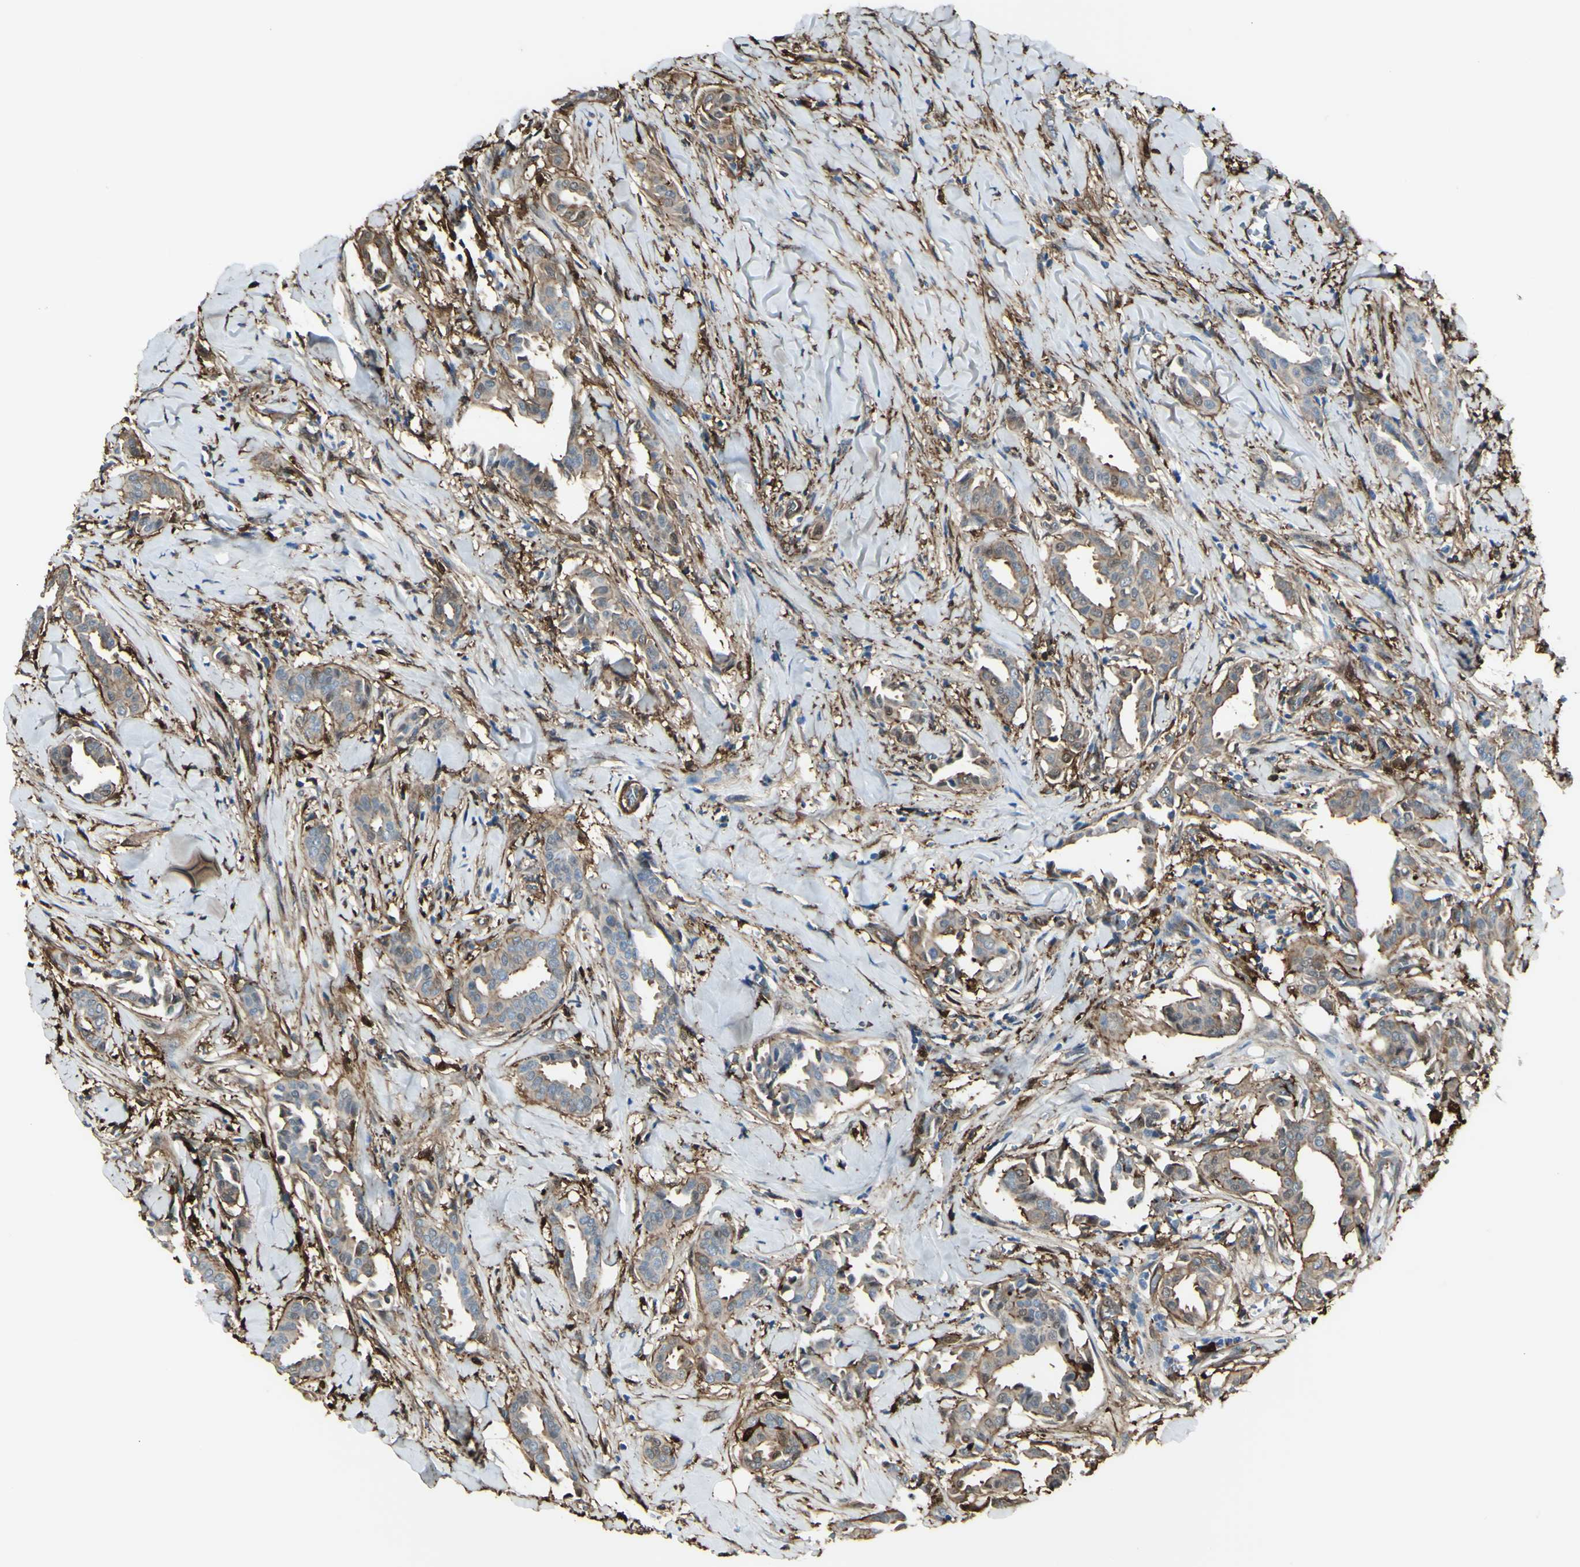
{"staining": {"intensity": "weak", "quantity": ">75%", "location": "cytoplasmic/membranous"}, "tissue": "head and neck cancer", "cell_type": "Tumor cells", "image_type": "cancer", "snomed": [{"axis": "morphology", "description": "Adenocarcinoma, NOS"}, {"axis": "topography", "description": "Salivary gland"}, {"axis": "topography", "description": "Head-Neck"}], "caption": "Protein analysis of head and neck adenocarcinoma tissue displays weak cytoplasmic/membranous staining in approximately >75% of tumor cells.", "gene": "GSN", "patient": {"sex": "female", "age": 59}}